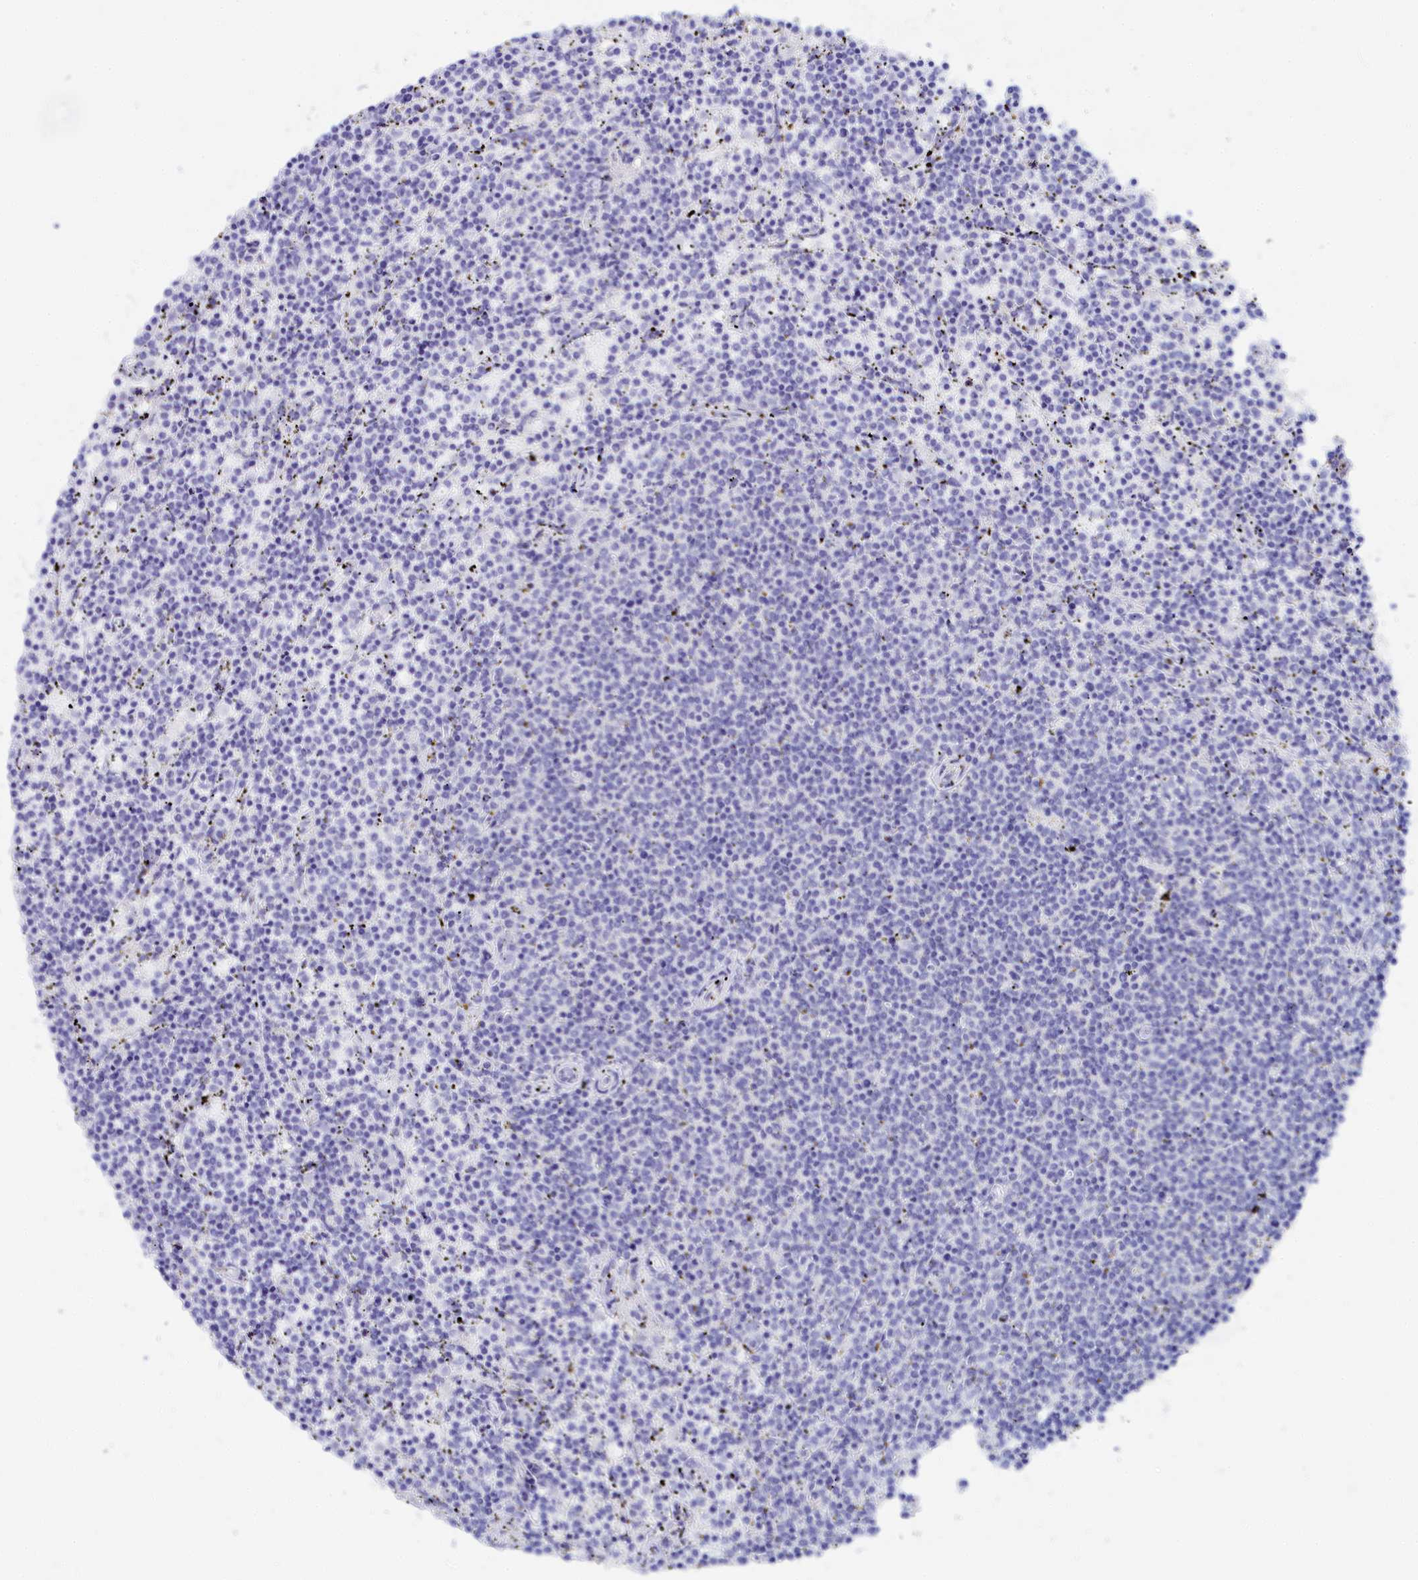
{"staining": {"intensity": "negative", "quantity": "none", "location": "none"}, "tissue": "lymphoma", "cell_type": "Tumor cells", "image_type": "cancer", "snomed": [{"axis": "morphology", "description": "Malignant lymphoma, non-Hodgkin's type, Low grade"}, {"axis": "topography", "description": "Spleen"}], "caption": "The immunohistochemistry histopathology image has no significant positivity in tumor cells of lymphoma tissue.", "gene": "TRIM10", "patient": {"sex": "female", "age": 50}}